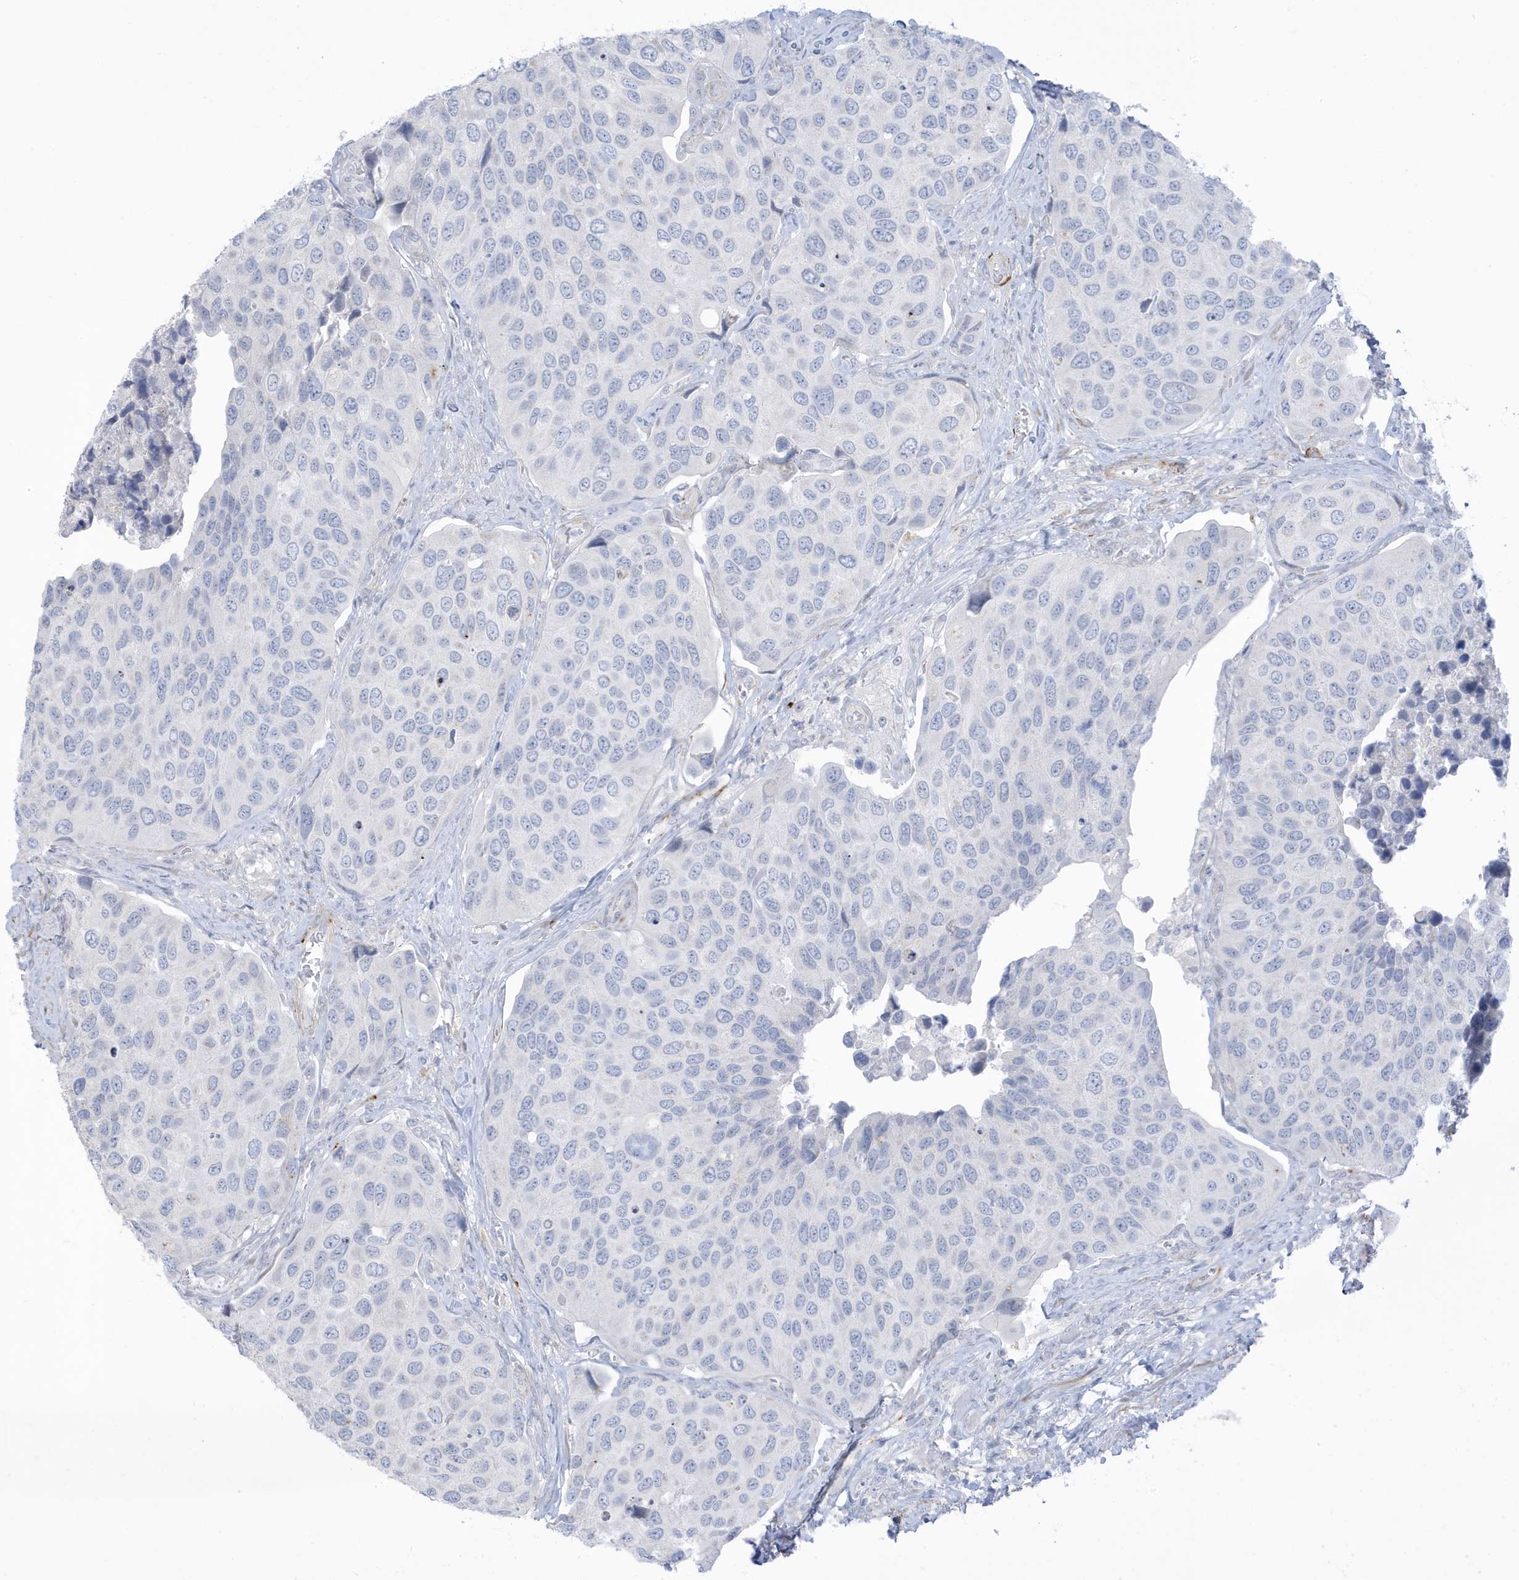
{"staining": {"intensity": "negative", "quantity": "none", "location": "none"}, "tissue": "urothelial cancer", "cell_type": "Tumor cells", "image_type": "cancer", "snomed": [{"axis": "morphology", "description": "Urothelial carcinoma, High grade"}, {"axis": "topography", "description": "Urinary bladder"}], "caption": "Histopathology image shows no protein positivity in tumor cells of urothelial cancer tissue.", "gene": "PERM1", "patient": {"sex": "male", "age": 74}}